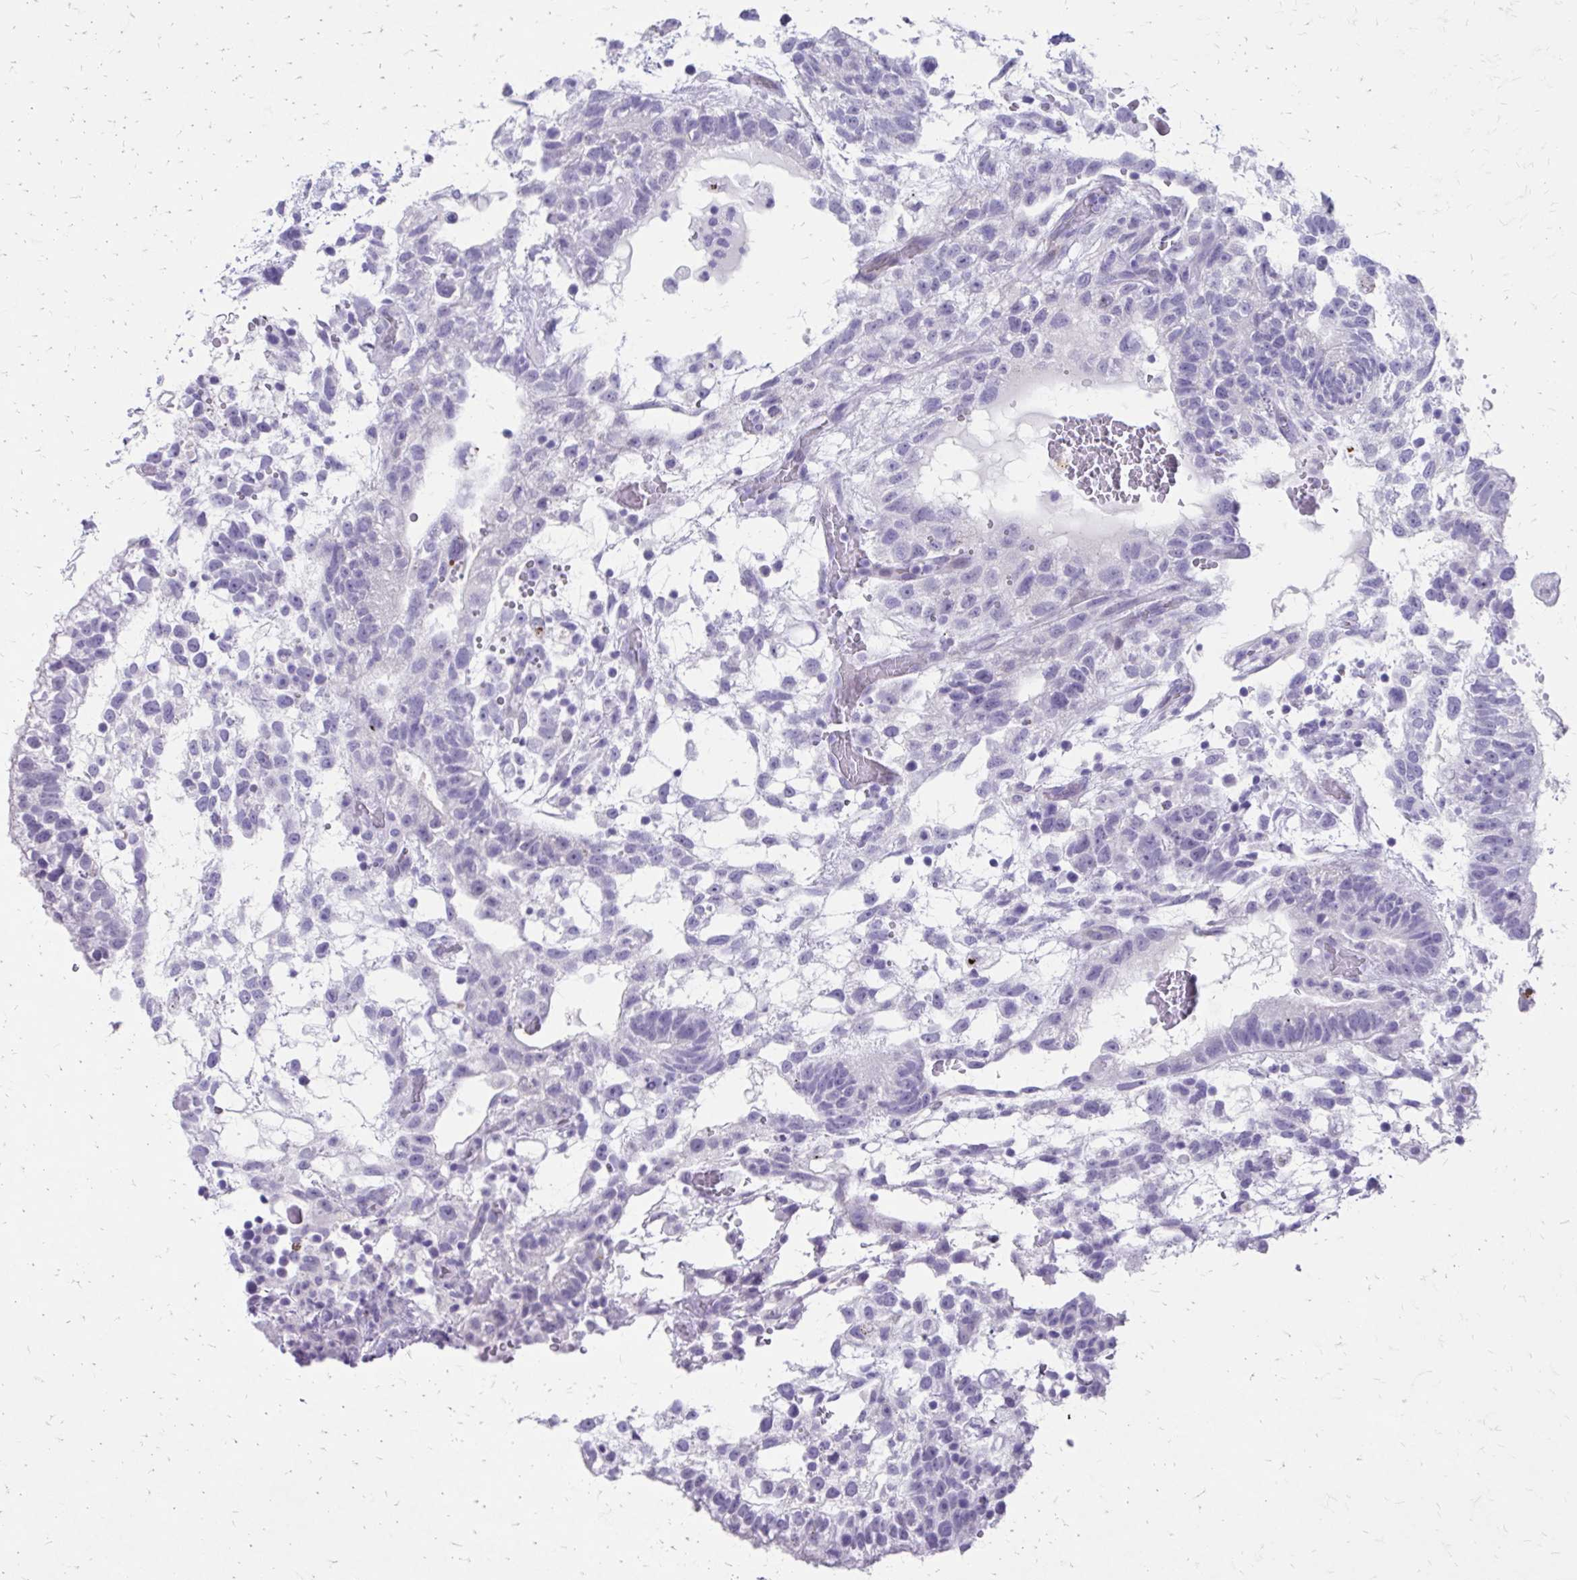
{"staining": {"intensity": "negative", "quantity": "none", "location": "none"}, "tissue": "testis cancer", "cell_type": "Tumor cells", "image_type": "cancer", "snomed": [{"axis": "morphology", "description": "Normal tissue, NOS"}, {"axis": "morphology", "description": "Carcinoma, Embryonal, NOS"}, {"axis": "topography", "description": "Testis"}], "caption": "Human testis embryonal carcinoma stained for a protein using immunohistochemistry (IHC) exhibits no positivity in tumor cells.", "gene": "LCN15", "patient": {"sex": "male", "age": 32}}